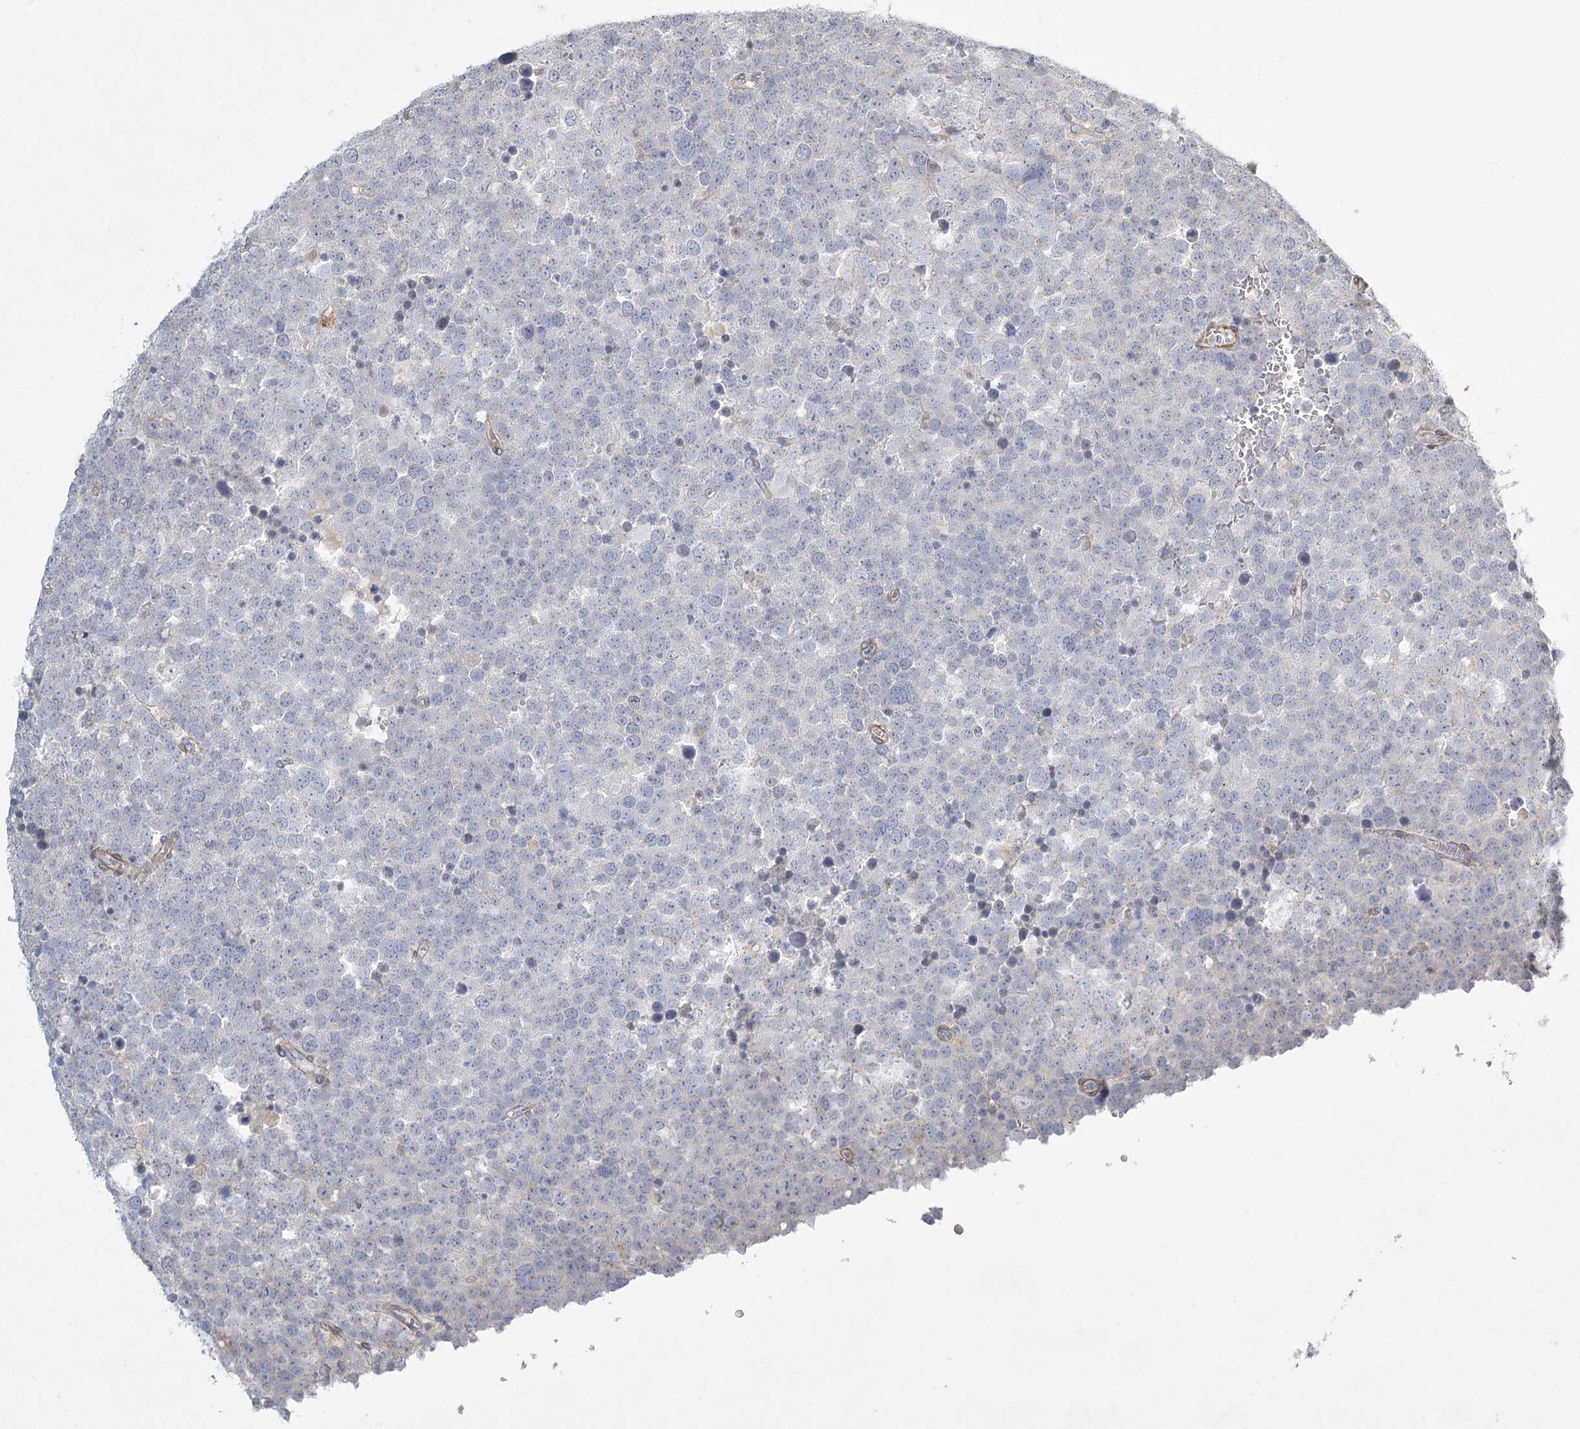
{"staining": {"intensity": "negative", "quantity": "none", "location": "none"}, "tissue": "testis cancer", "cell_type": "Tumor cells", "image_type": "cancer", "snomed": [{"axis": "morphology", "description": "Seminoma, NOS"}, {"axis": "topography", "description": "Testis"}], "caption": "This micrograph is of testis seminoma stained with immunohistochemistry (IHC) to label a protein in brown with the nuclei are counter-stained blue. There is no staining in tumor cells.", "gene": "INPP4B", "patient": {"sex": "male", "age": 71}}